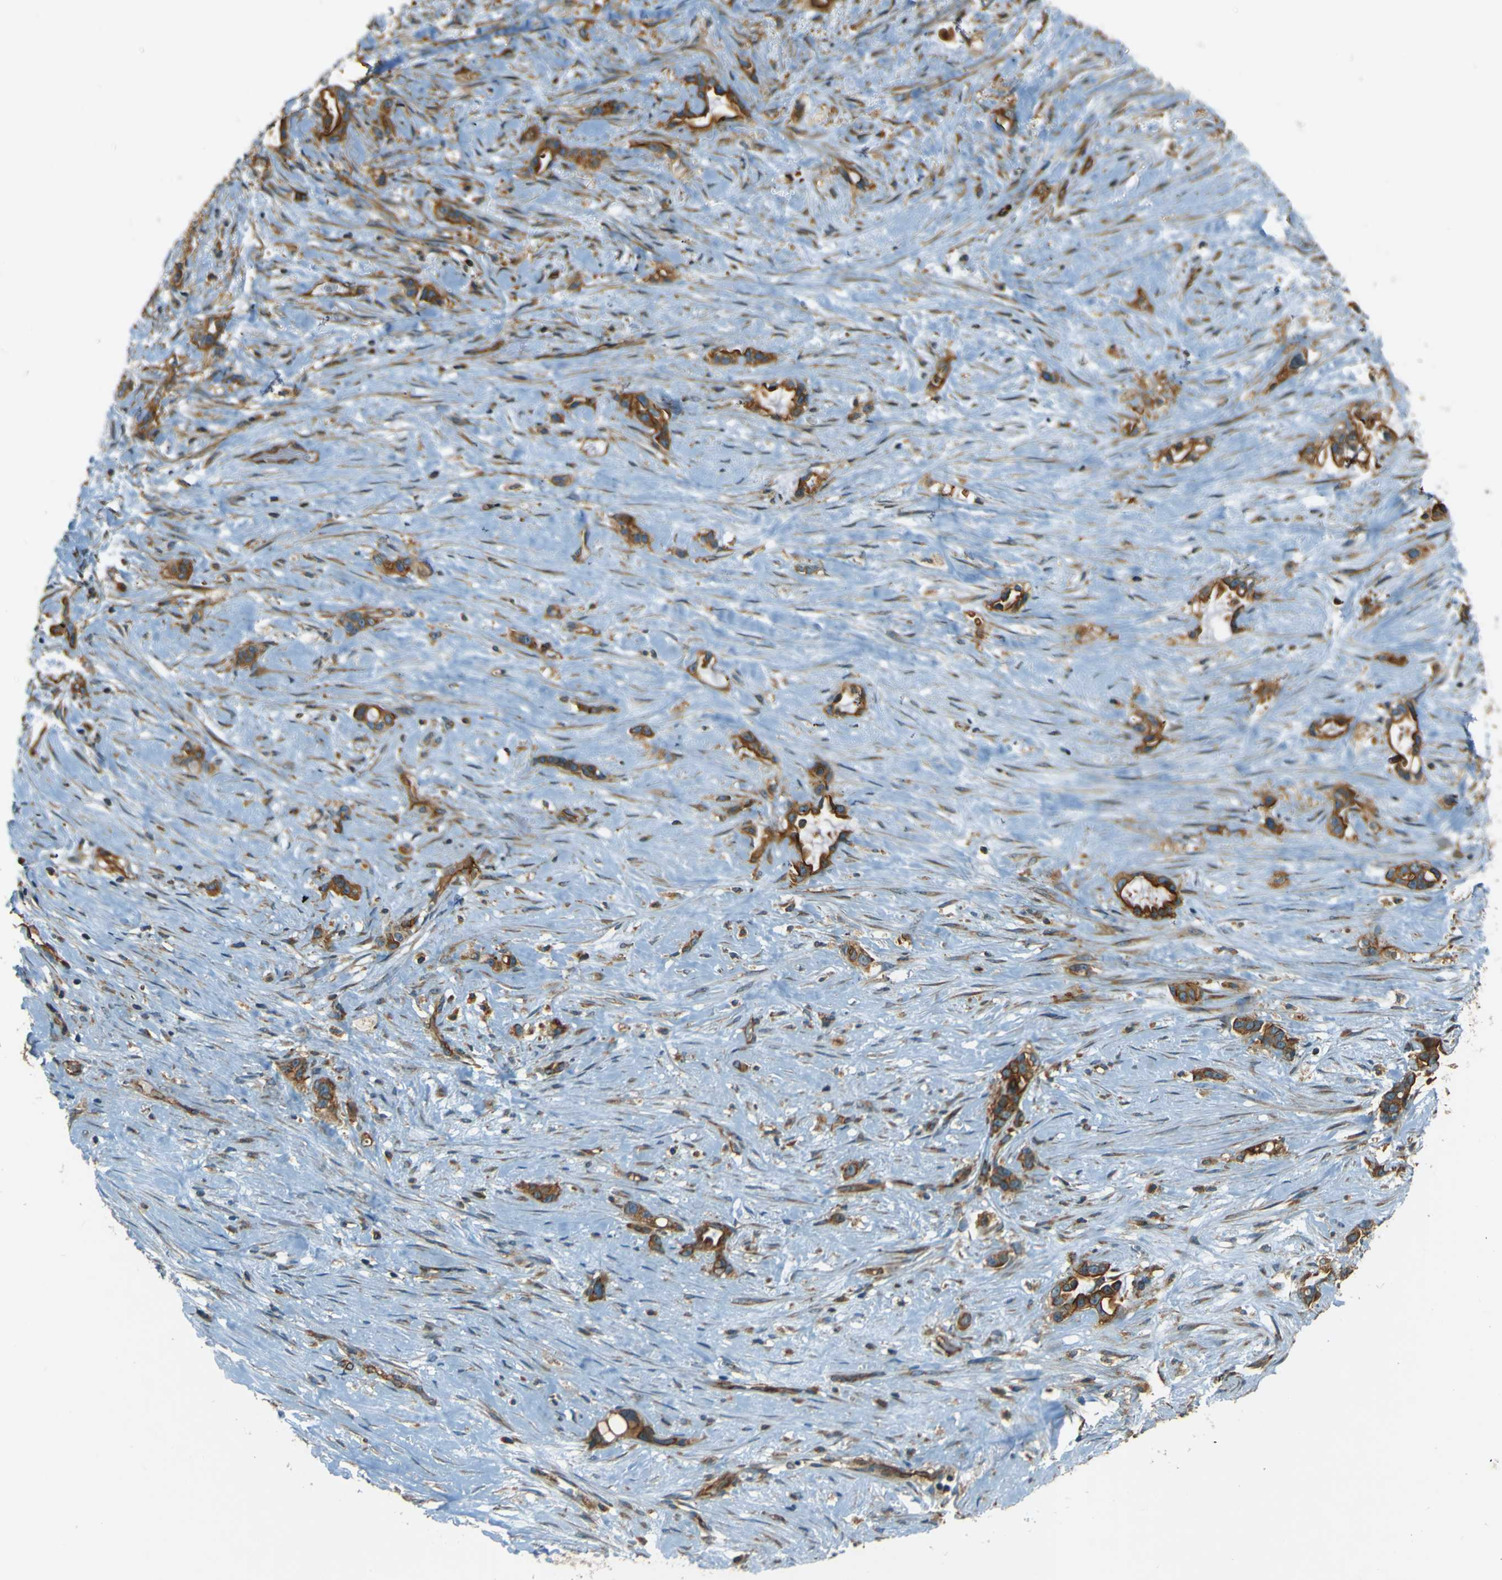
{"staining": {"intensity": "strong", "quantity": ">75%", "location": "cytoplasmic/membranous"}, "tissue": "liver cancer", "cell_type": "Tumor cells", "image_type": "cancer", "snomed": [{"axis": "morphology", "description": "Cholangiocarcinoma"}, {"axis": "topography", "description": "Liver"}], "caption": "Immunohistochemistry (DAB) staining of human liver cancer demonstrates strong cytoplasmic/membranous protein positivity in about >75% of tumor cells.", "gene": "DNAJC5", "patient": {"sex": "female", "age": 65}}